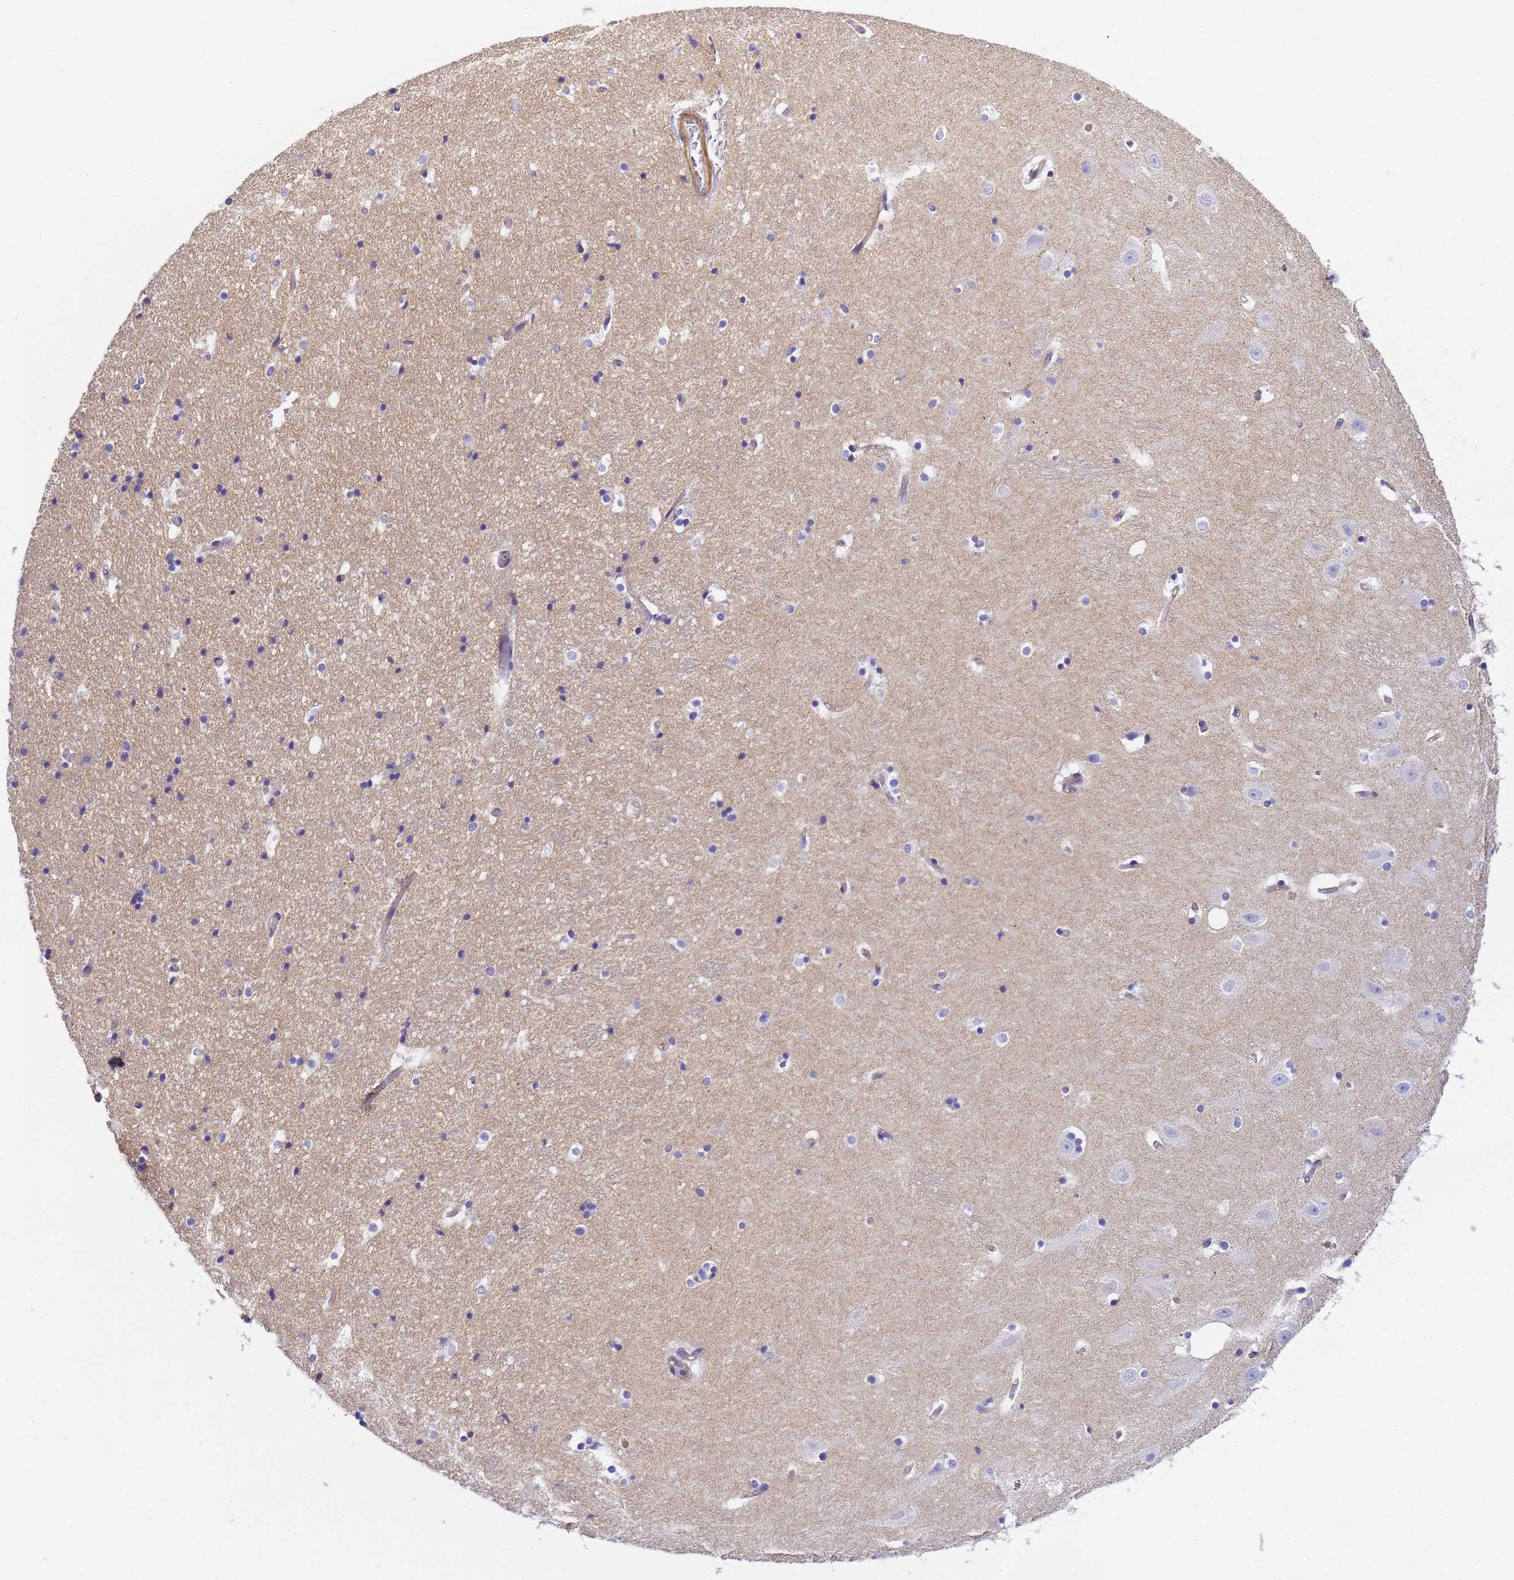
{"staining": {"intensity": "negative", "quantity": "none", "location": "none"}, "tissue": "hippocampus", "cell_type": "Glial cells", "image_type": "normal", "snomed": [{"axis": "morphology", "description": "Normal tissue, NOS"}, {"axis": "topography", "description": "Hippocampus"}], "caption": "This is an IHC image of benign hippocampus. There is no staining in glial cells.", "gene": "MYL10", "patient": {"sex": "female", "age": 52}}